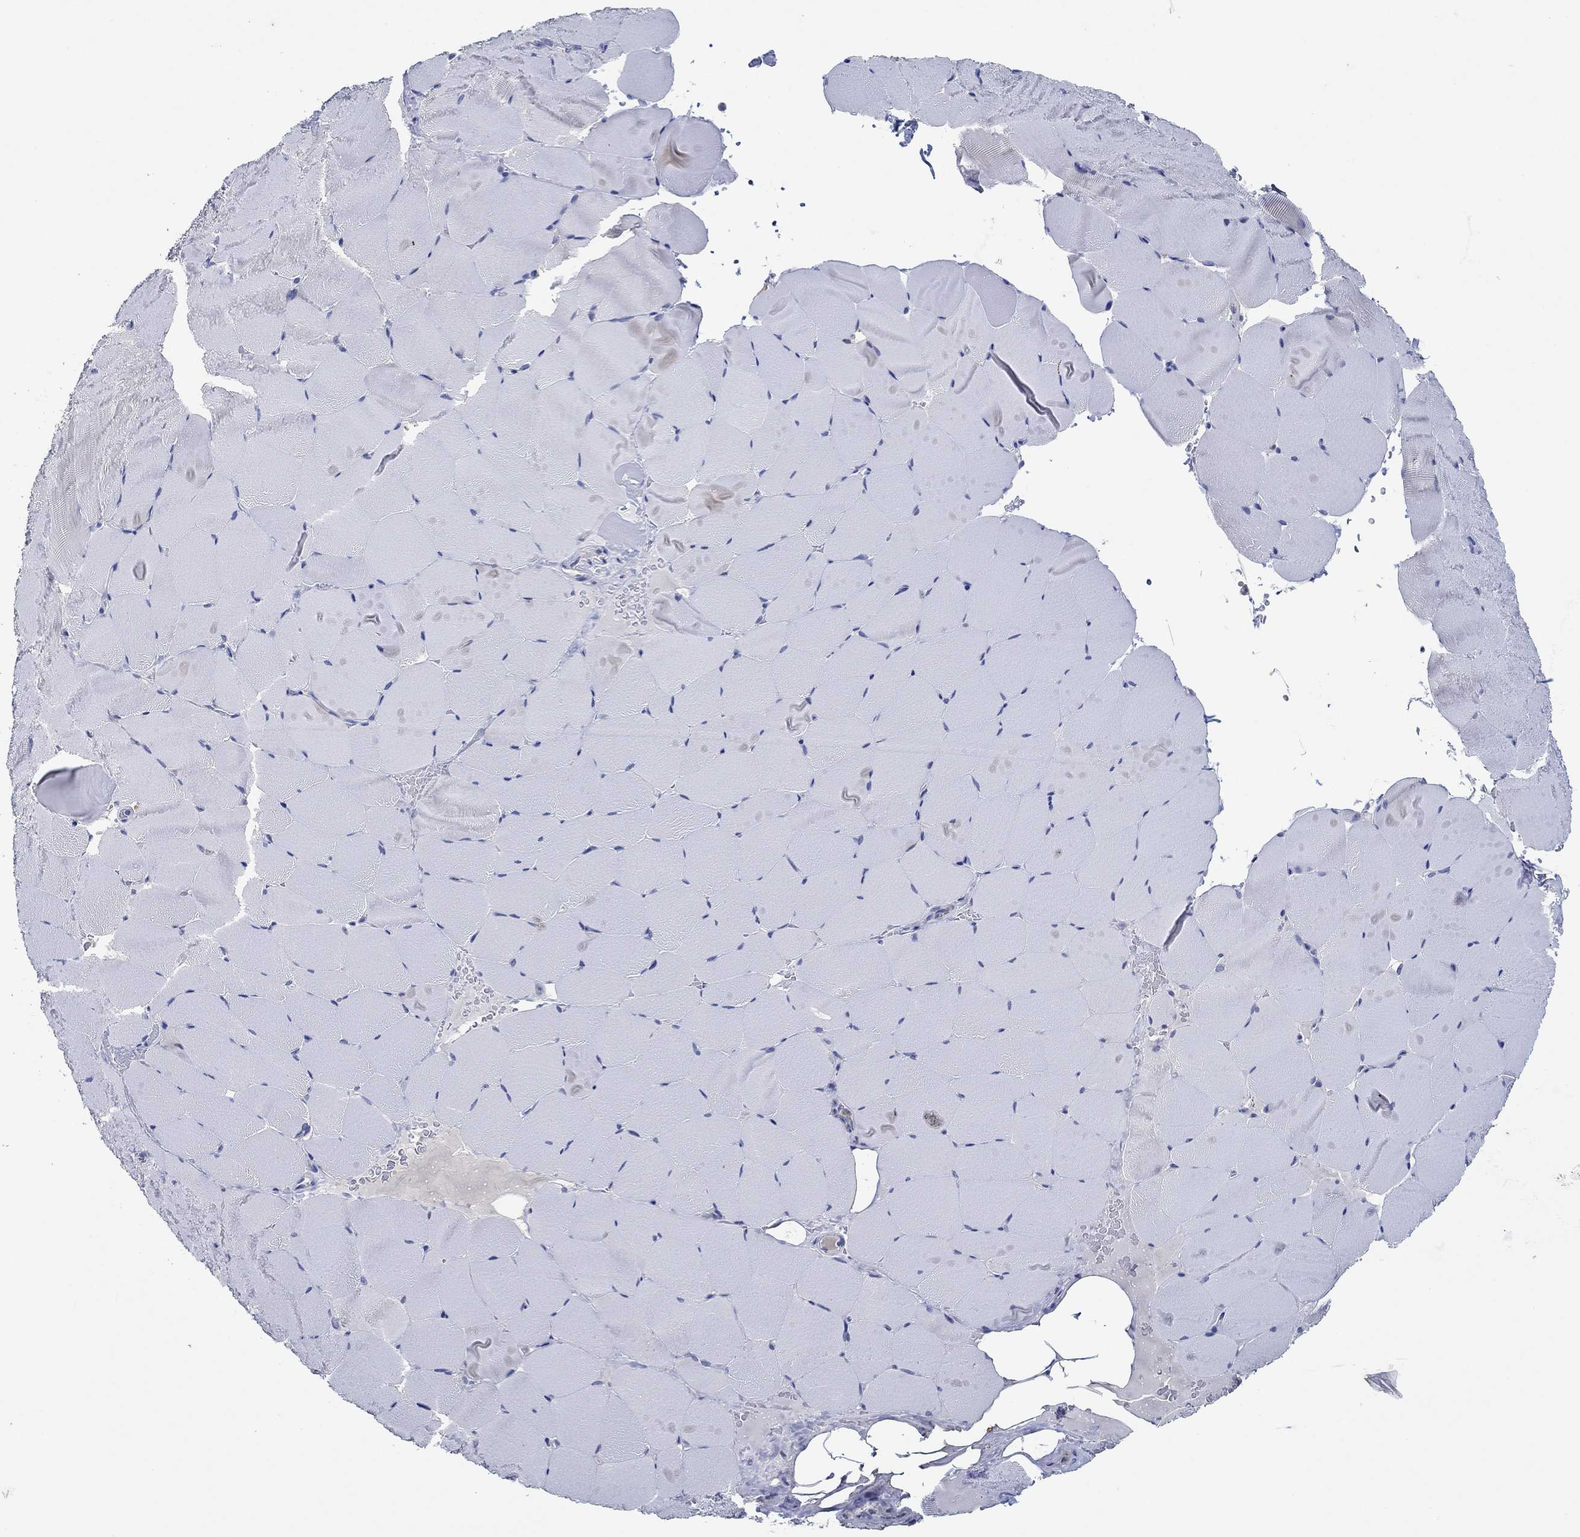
{"staining": {"intensity": "negative", "quantity": "none", "location": "none"}, "tissue": "skeletal muscle", "cell_type": "Myocytes", "image_type": "normal", "snomed": [{"axis": "morphology", "description": "Normal tissue, NOS"}, {"axis": "topography", "description": "Skeletal muscle"}], "caption": "Immunohistochemistry image of normal skeletal muscle: skeletal muscle stained with DAB displays no significant protein expression in myocytes. (DAB immunohistochemistry visualized using brightfield microscopy, high magnification).", "gene": "CPM", "patient": {"sex": "female", "age": 37}}